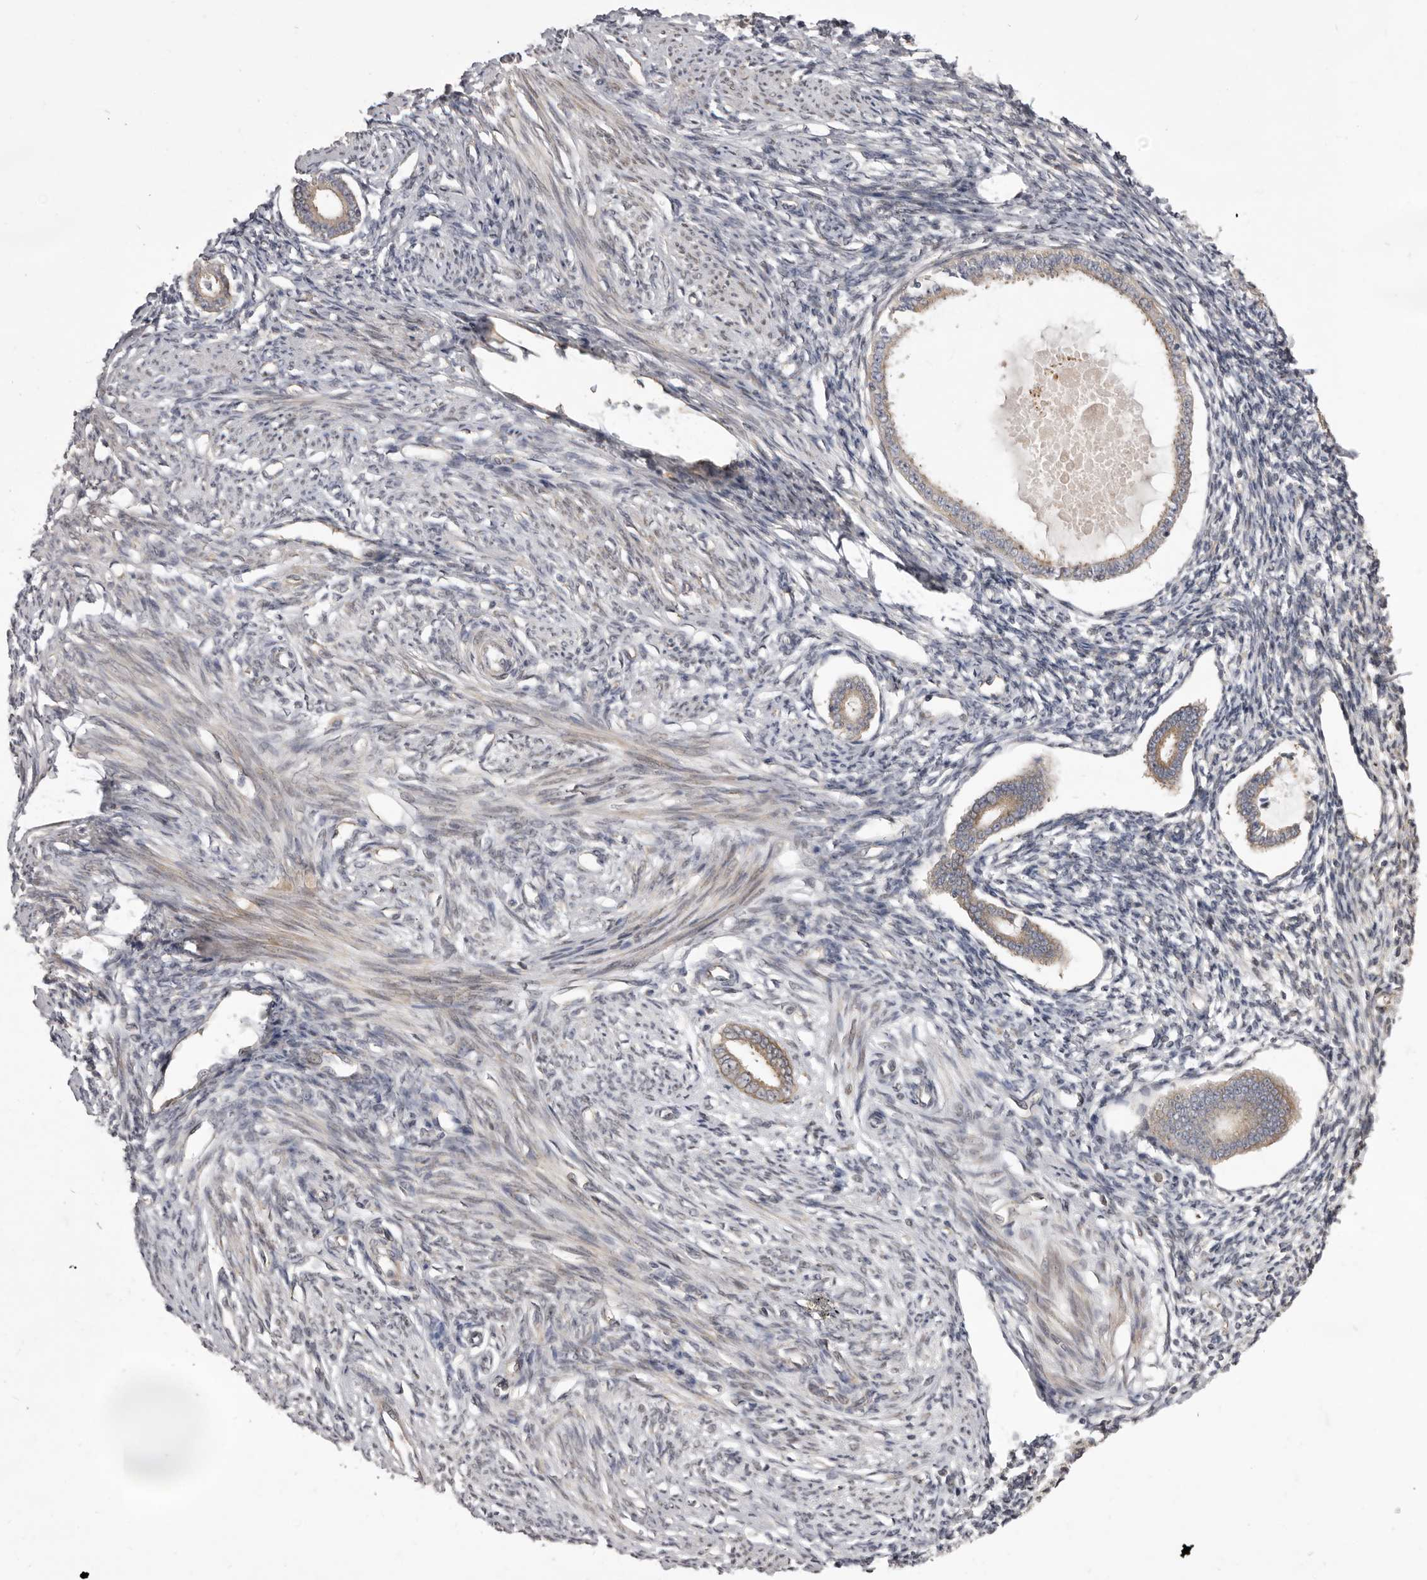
{"staining": {"intensity": "weak", "quantity": "<25%", "location": "cytoplasmic/membranous"}, "tissue": "endometrium", "cell_type": "Cells in endometrial stroma", "image_type": "normal", "snomed": [{"axis": "morphology", "description": "Normal tissue, NOS"}, {"axis": "topography", "description": "Endometrium"}], "caption": "Immunohistochemistry (IHC) of benign endometrium demonstrates no positivity in cells in endometrial stroma.", "gene": "TBC1D8B", "patient": {"sex": "female", "age": 56}}